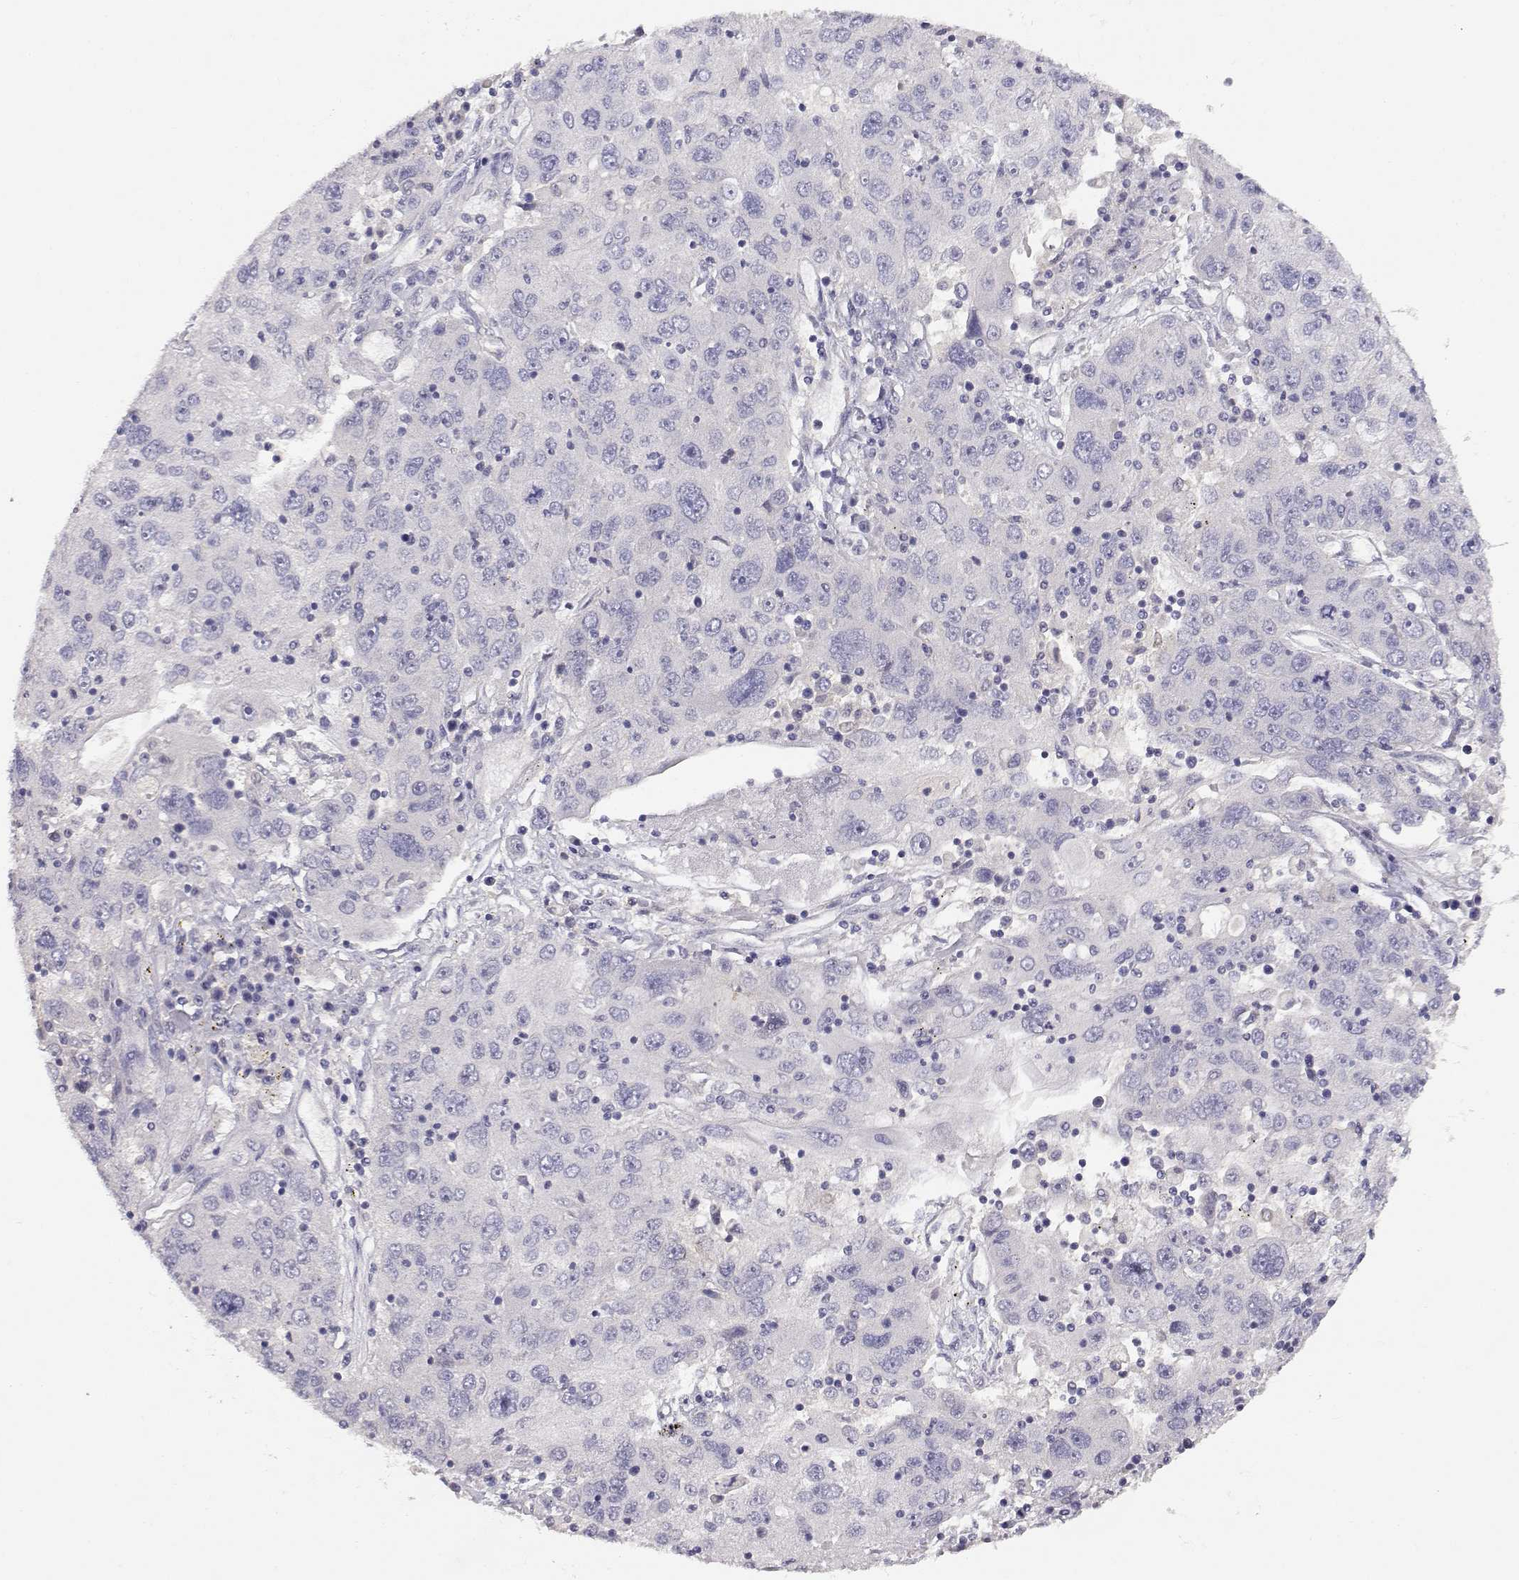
{"staining": {"intensity": "negative", "quantity": "none", "location": "none"}, "tissue": "stomach cancer", "cell_type": "Tumor cells", "image_type": "cancer", "snomed": [{"axis": "morphology", "description": "Adenocarcinoma, NOS"}, {"axis": "topography", "description": "Stomach"}], "caption": "Image shows no protein positivity in tumor cells of stomach cancer (adenocarcinoma) tissue.", "gene": "ADA", "patient": {"sex": "male", "age": 56}}